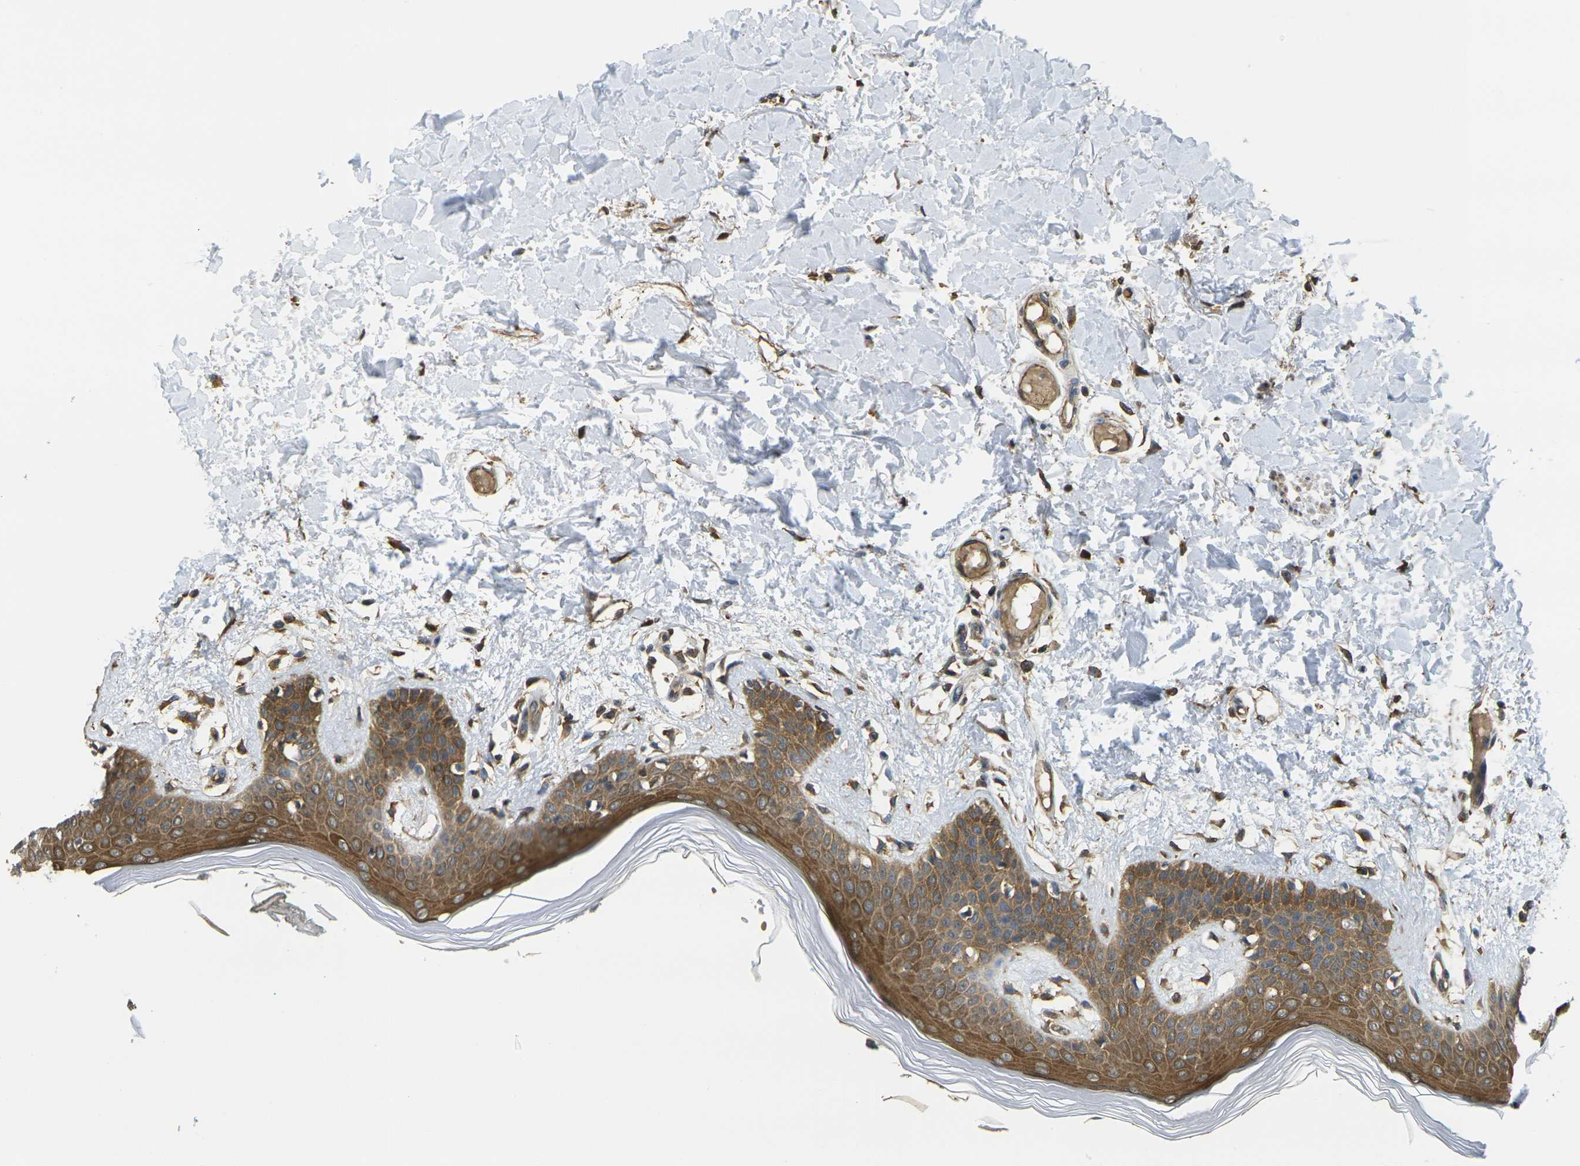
{"staining": {"intensity": "moderate", "quantity": ">75%", "location": "cytoplasmic/membranous"}, "tissue": "skin", "cell_type": "Fibroblasts", "image_type": "normal", "snomed": [{"axis": "morphology", "description": "Normal tissue, NOS"}, {"axis": "topography", "description": "Skin"}], "caption": "Immunohistochemical staining of normal human skin exhibits >75% levels of moderate cytoplasmic/membranous protein expression in about >75% of fibroblasts. The protein of interest is stained brown, and the nuclei are stained in blue (DAB IHC with brightfield microscopy, high magnification).", "gene": "CAST", "patient": {"sex": "male", "age": 53}}